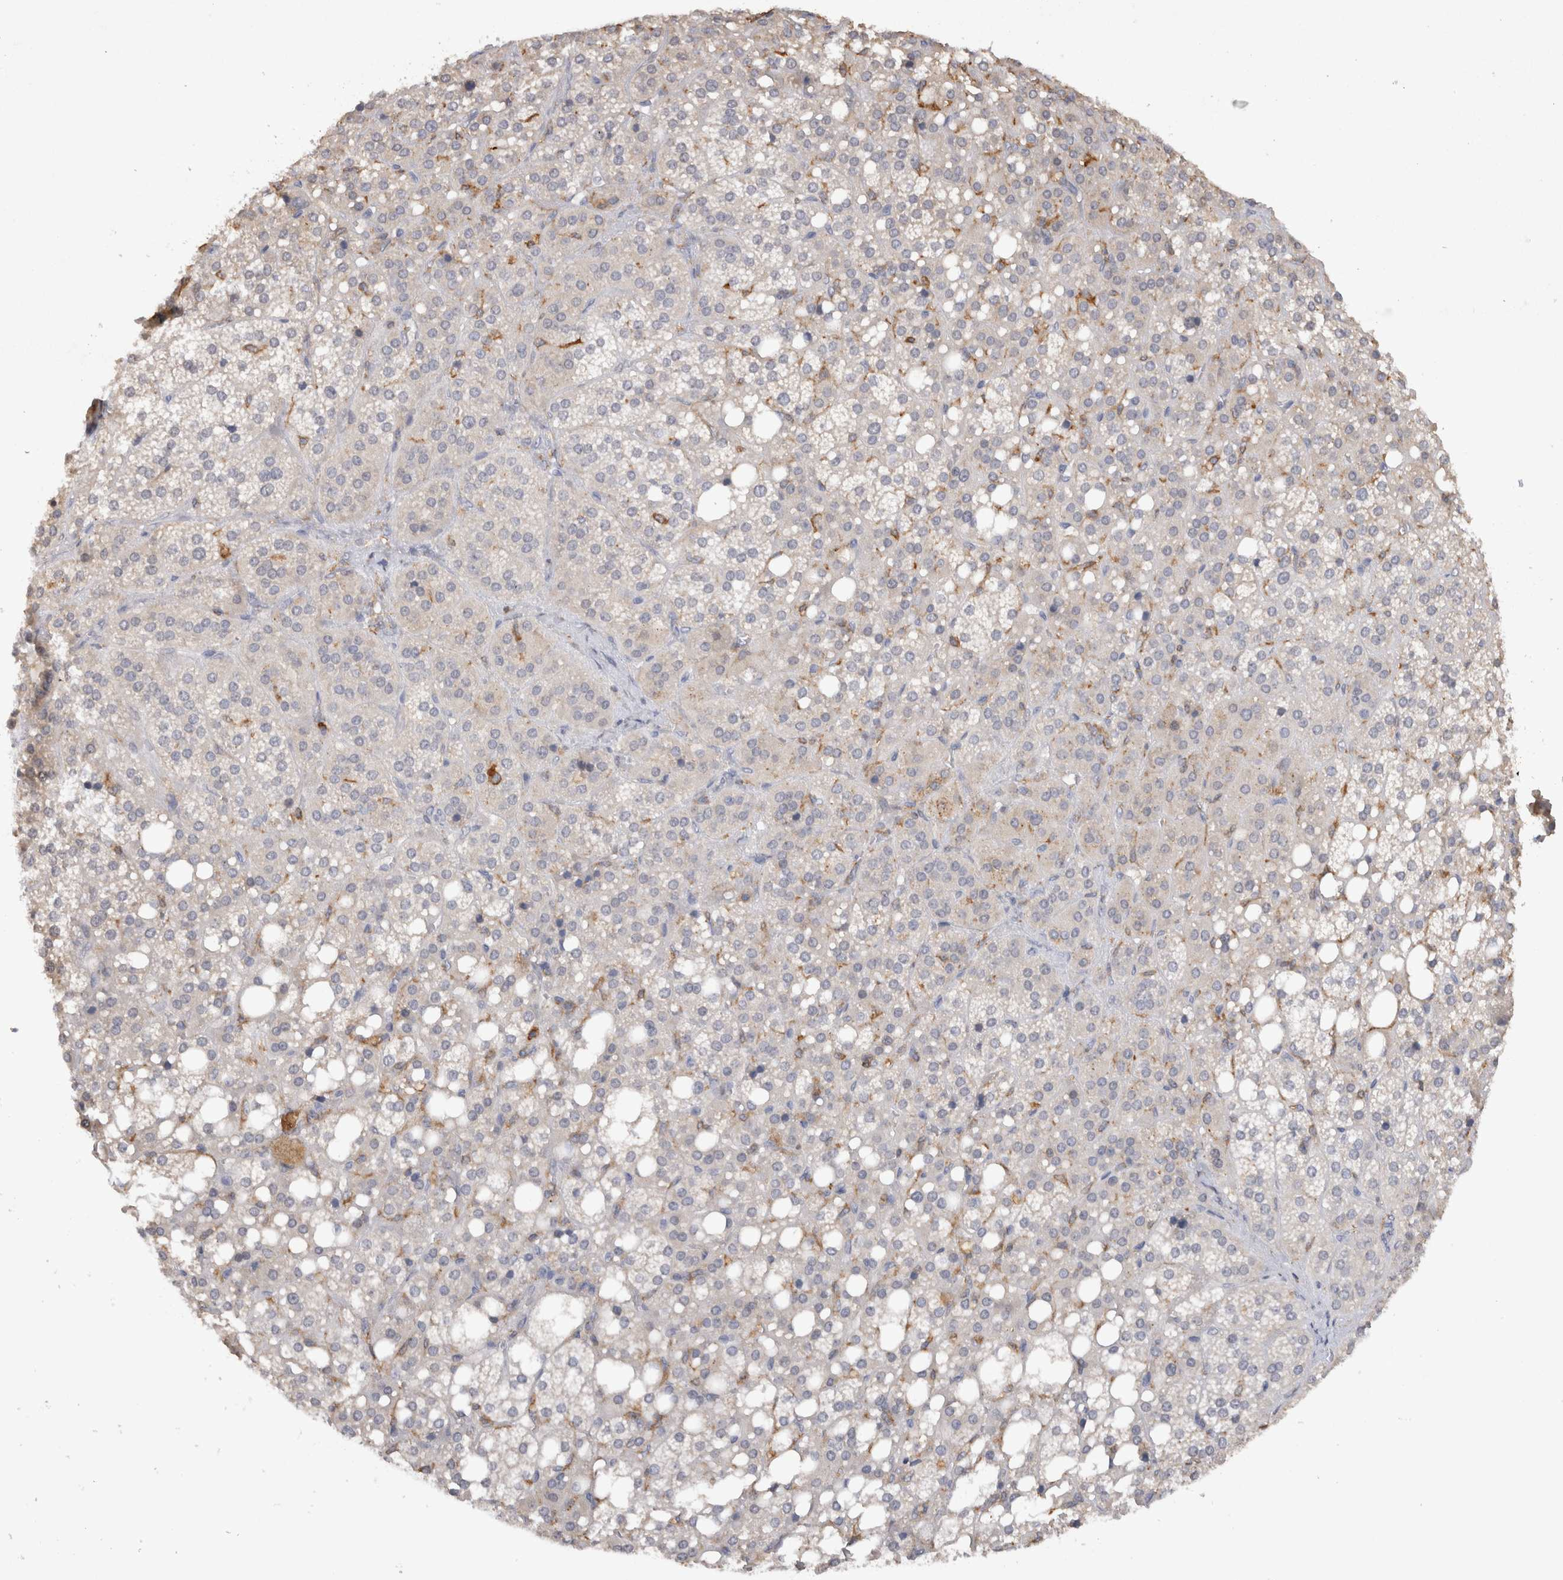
{"staining": {"intensity": "moderate", "quantity": "<25%", "location": "cytoplasmic/membranous"}, "tissue": "adrenal gland", "cell_type": "Glandular cells", "image_type": "normal", "snomed": [{"axis": "morphology", "description": "Normal tissue, NOS"}, {"axis": "topography", "description": "Adrenal gland"}], "caption": "Immunohistochemical staining of unremarkable human adrenal gland reveals <25% levels of moderate cytoplasmic/membranous protein staining in approximately <25% of glandular cells.", "gene": "VSIG4", "patient": {"sex": "female", "age": 59}}